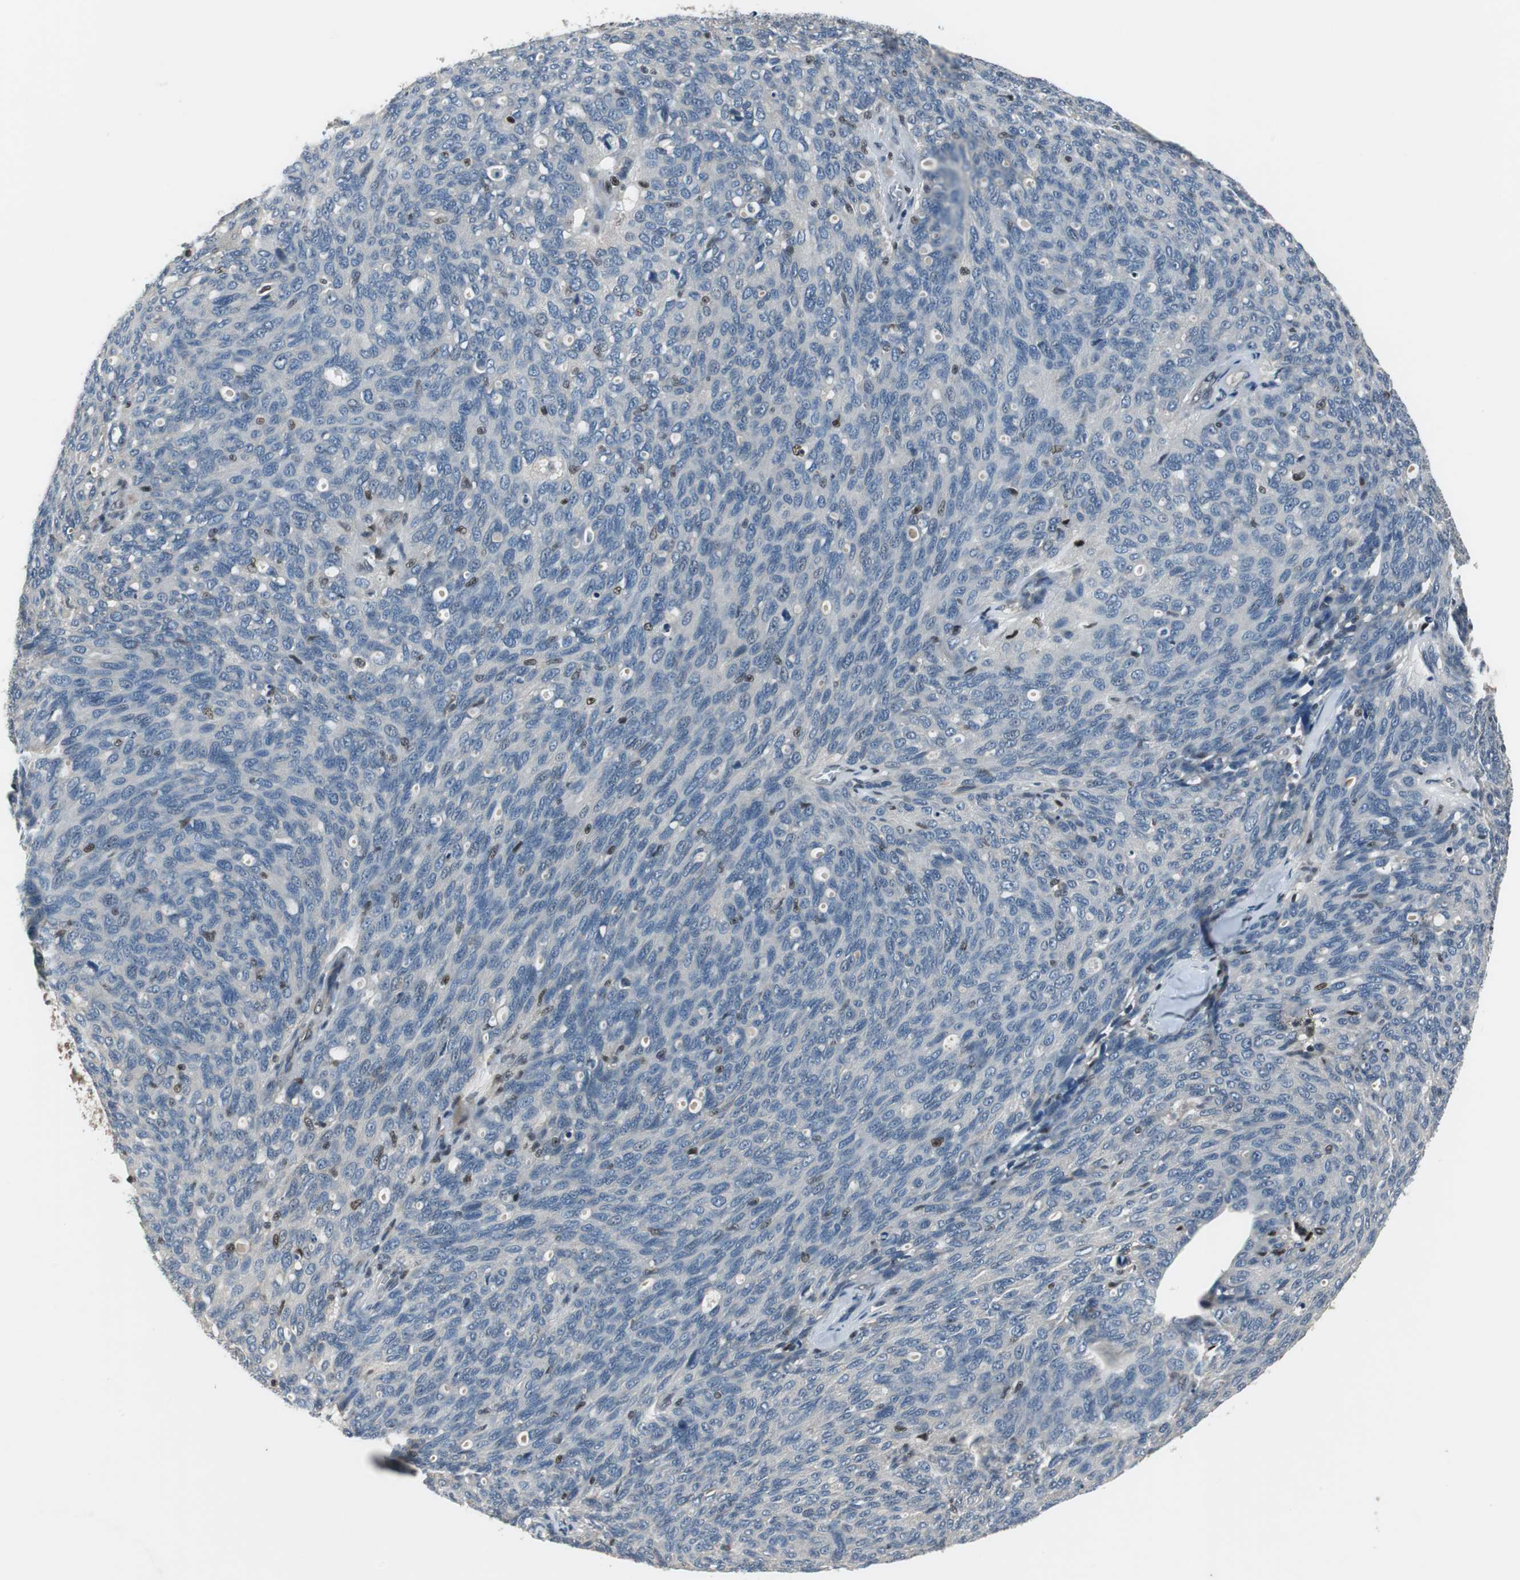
{"staining": {"intensity": "negative", "quantity": "none", "location": "none"}, "tissue": "ovarian cancer", "cell_type": "Tumor cells", "image_type": "cancer", "snomed": [{"axis": "morphology", "description": "Carcinoma, endometroid"}, {"axis": "topography", "description": "Ovary"}], "caption": "Tumor cells are negative for brown protein staining in ovarian endometroid carcinoma.", "gene": "MAFB", "patient": {"sex": "female", "age": 60}}